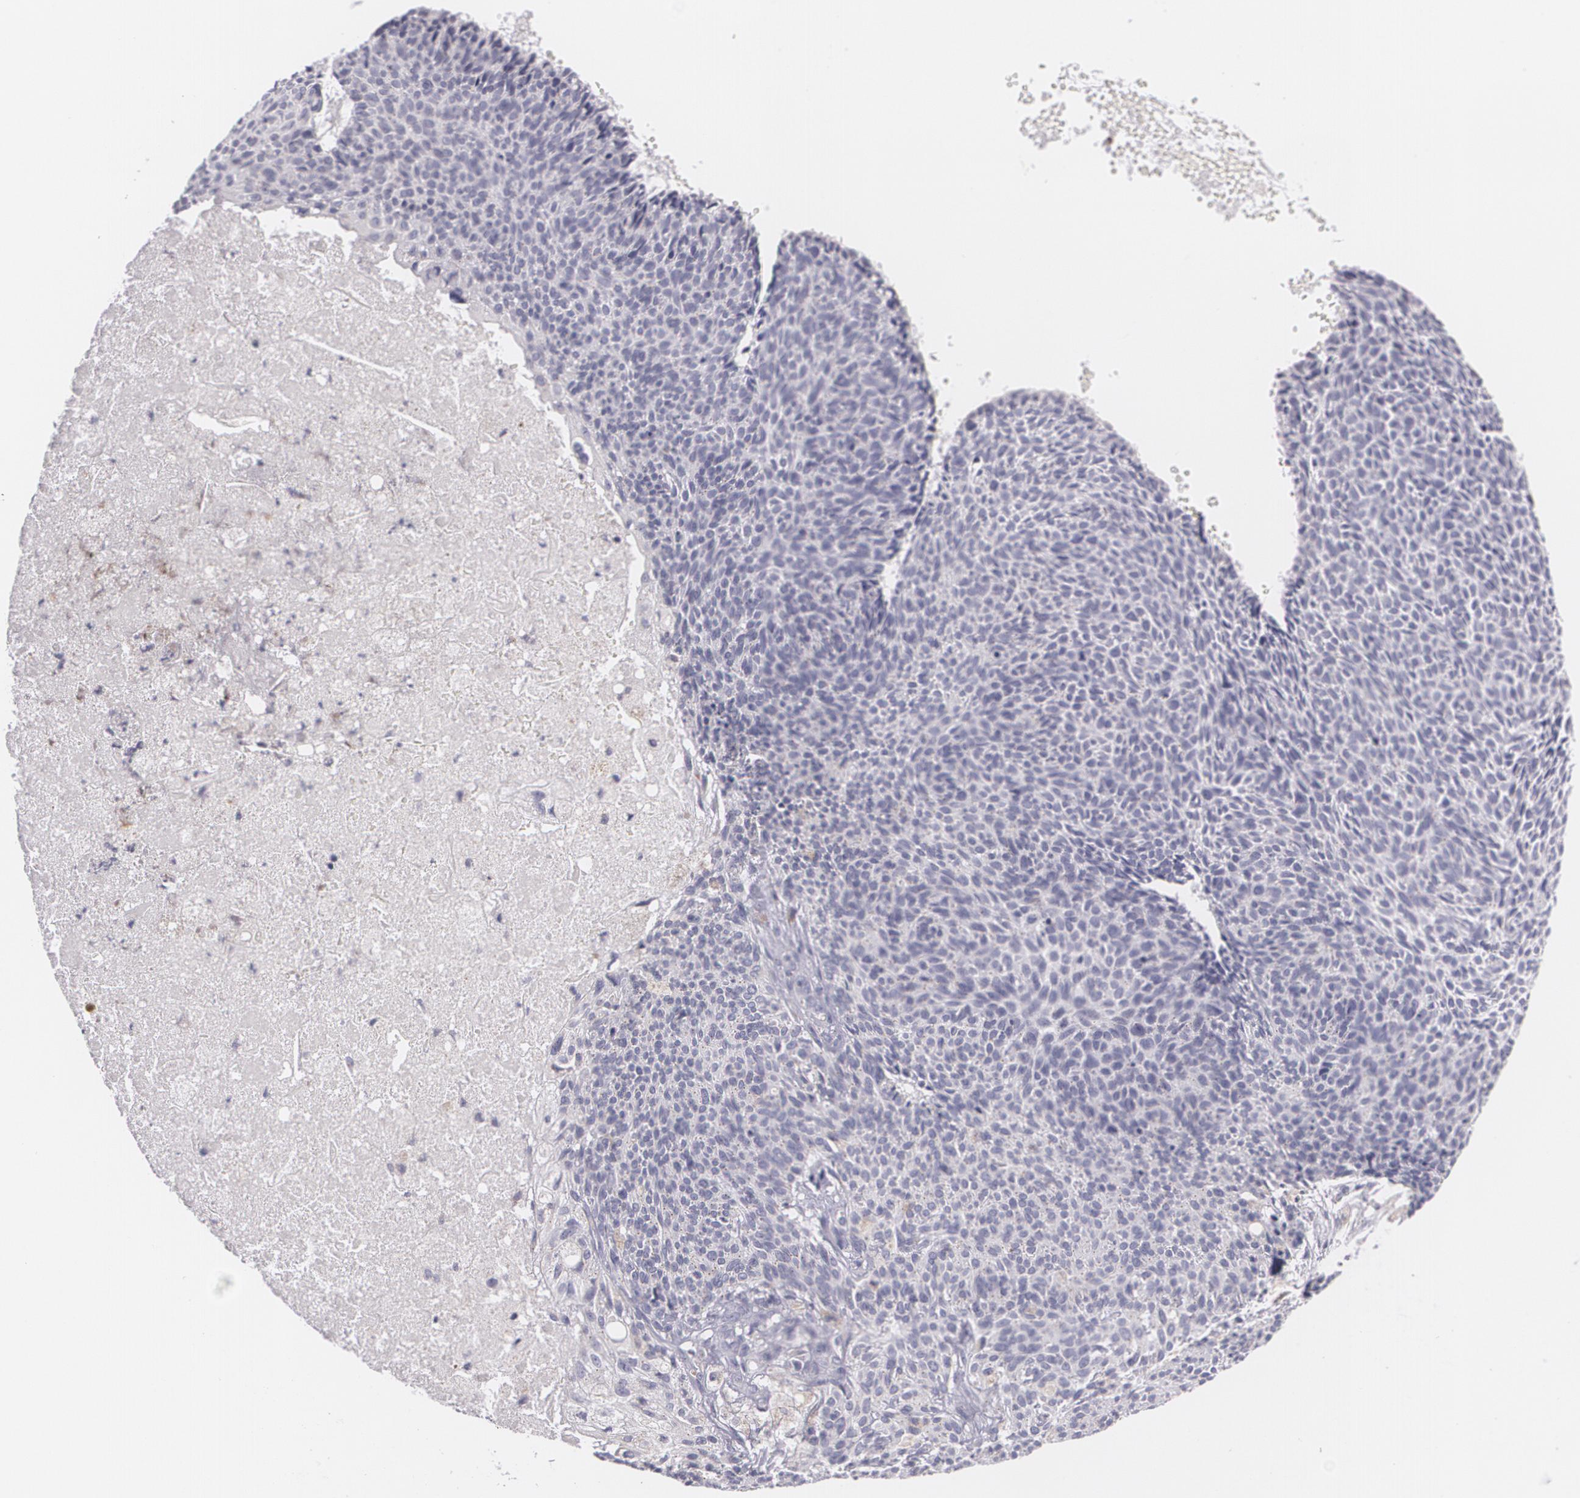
{"staining": {"intensity": "negative", "quantity": "none", "location": "none"}, "tissue": "skin cancer", "cell_type": "Tumor cells", "image_type": "cancer", "snomed": [{"axis": "morphology", "description": "Basal cell carcinoma"}, {"axis": "topography", "description": "Skin"}], "caption": "This is a photomicrograph of IHC staining of skin basal cell carcinoma, which shows no positivity in tumor cells.", "gene": "CILK1", "patient": {"sex": "male", "age": 84}}